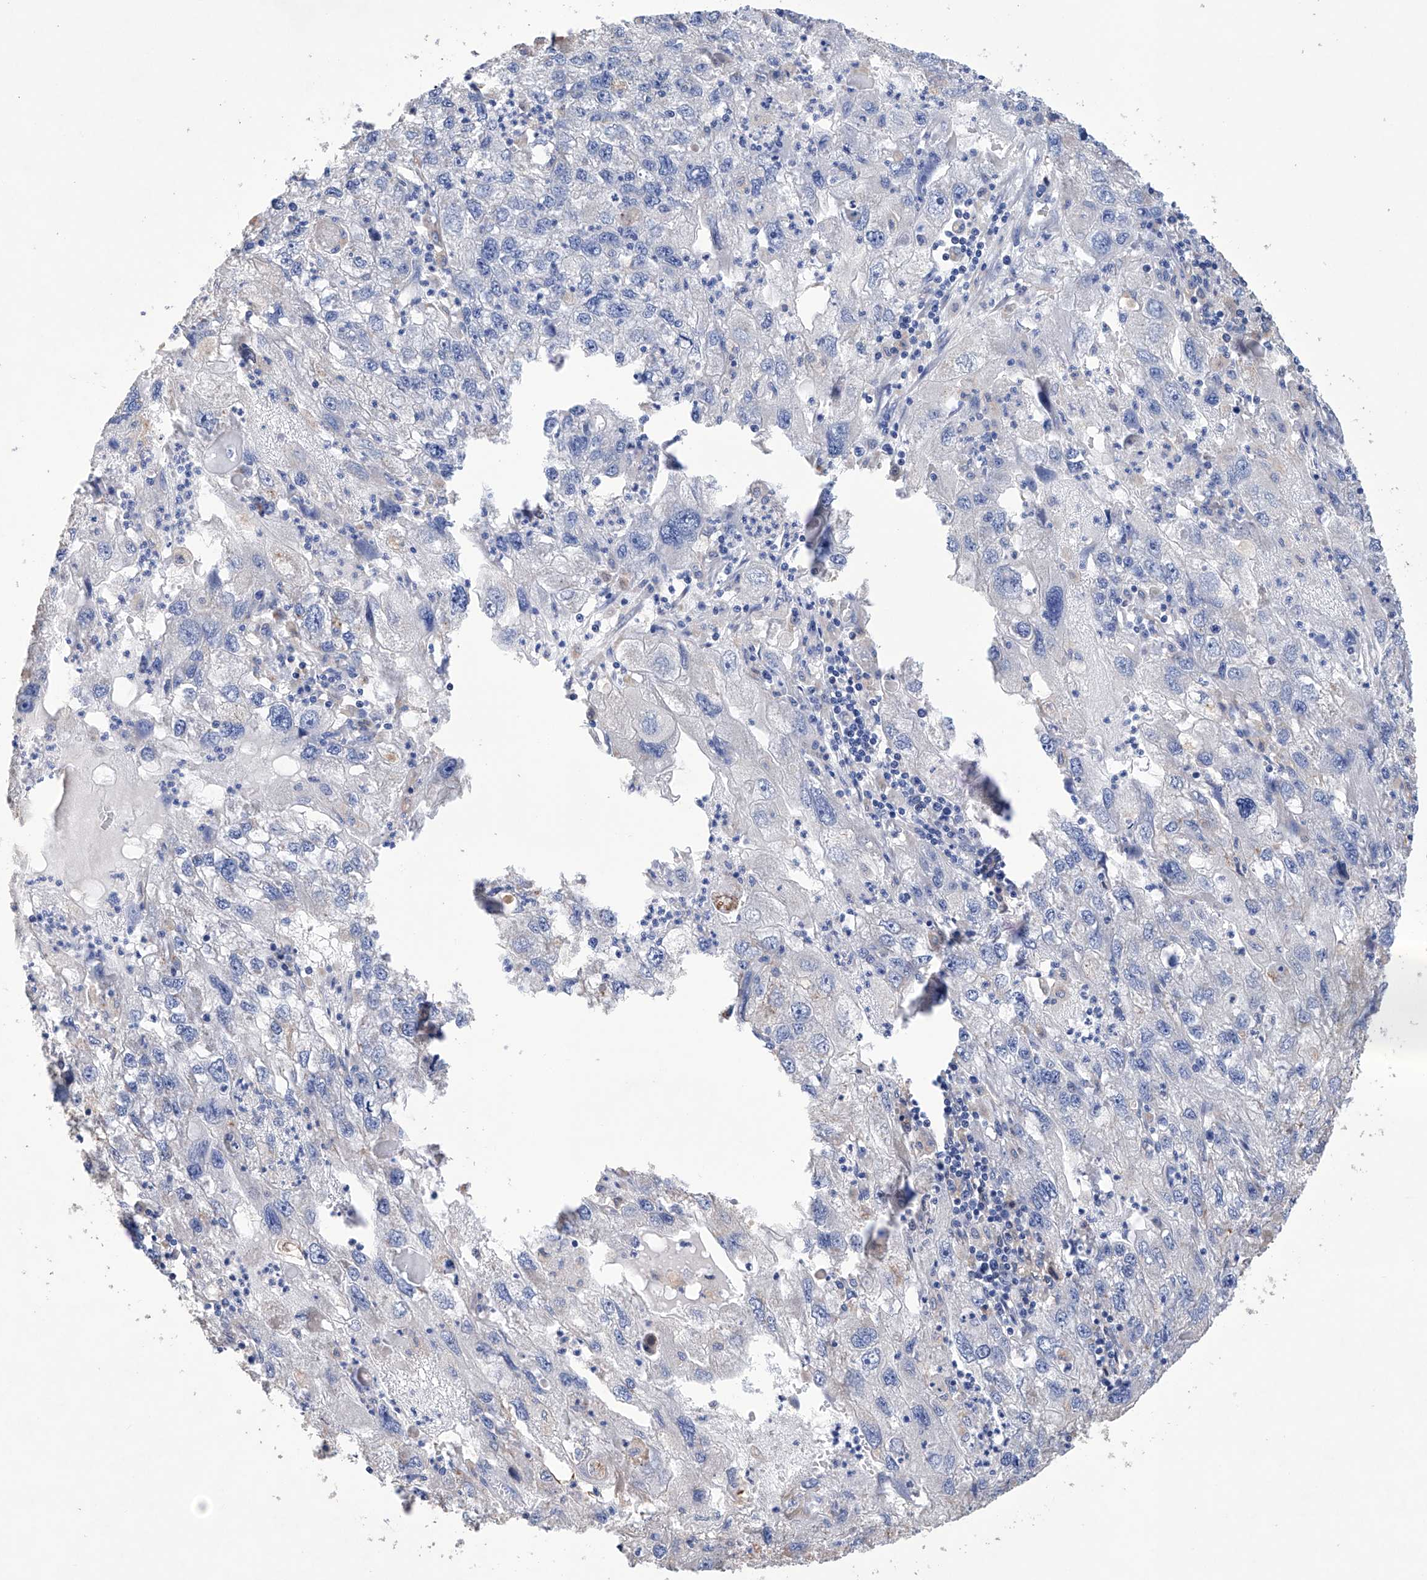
{"staining": {"intensity": "negative", "quantity": "none", "location": "none"}, "tissue": "endometrial cancer", "cell_type": "Tumor cells", "image_type": "cancer", "snomed": [{"axis": "morphology", "description": "Adenocarcinoma, NOS"}, {"axis": "topography", "description": "Endometrium"}], "caption": "This is an immunohistochemistry (IHC) micrograph of human endometrial cancer. There is no positivity in tumor cells.", "gene": "AFG1L", "patient": {"sex": "female", "age": 49}}